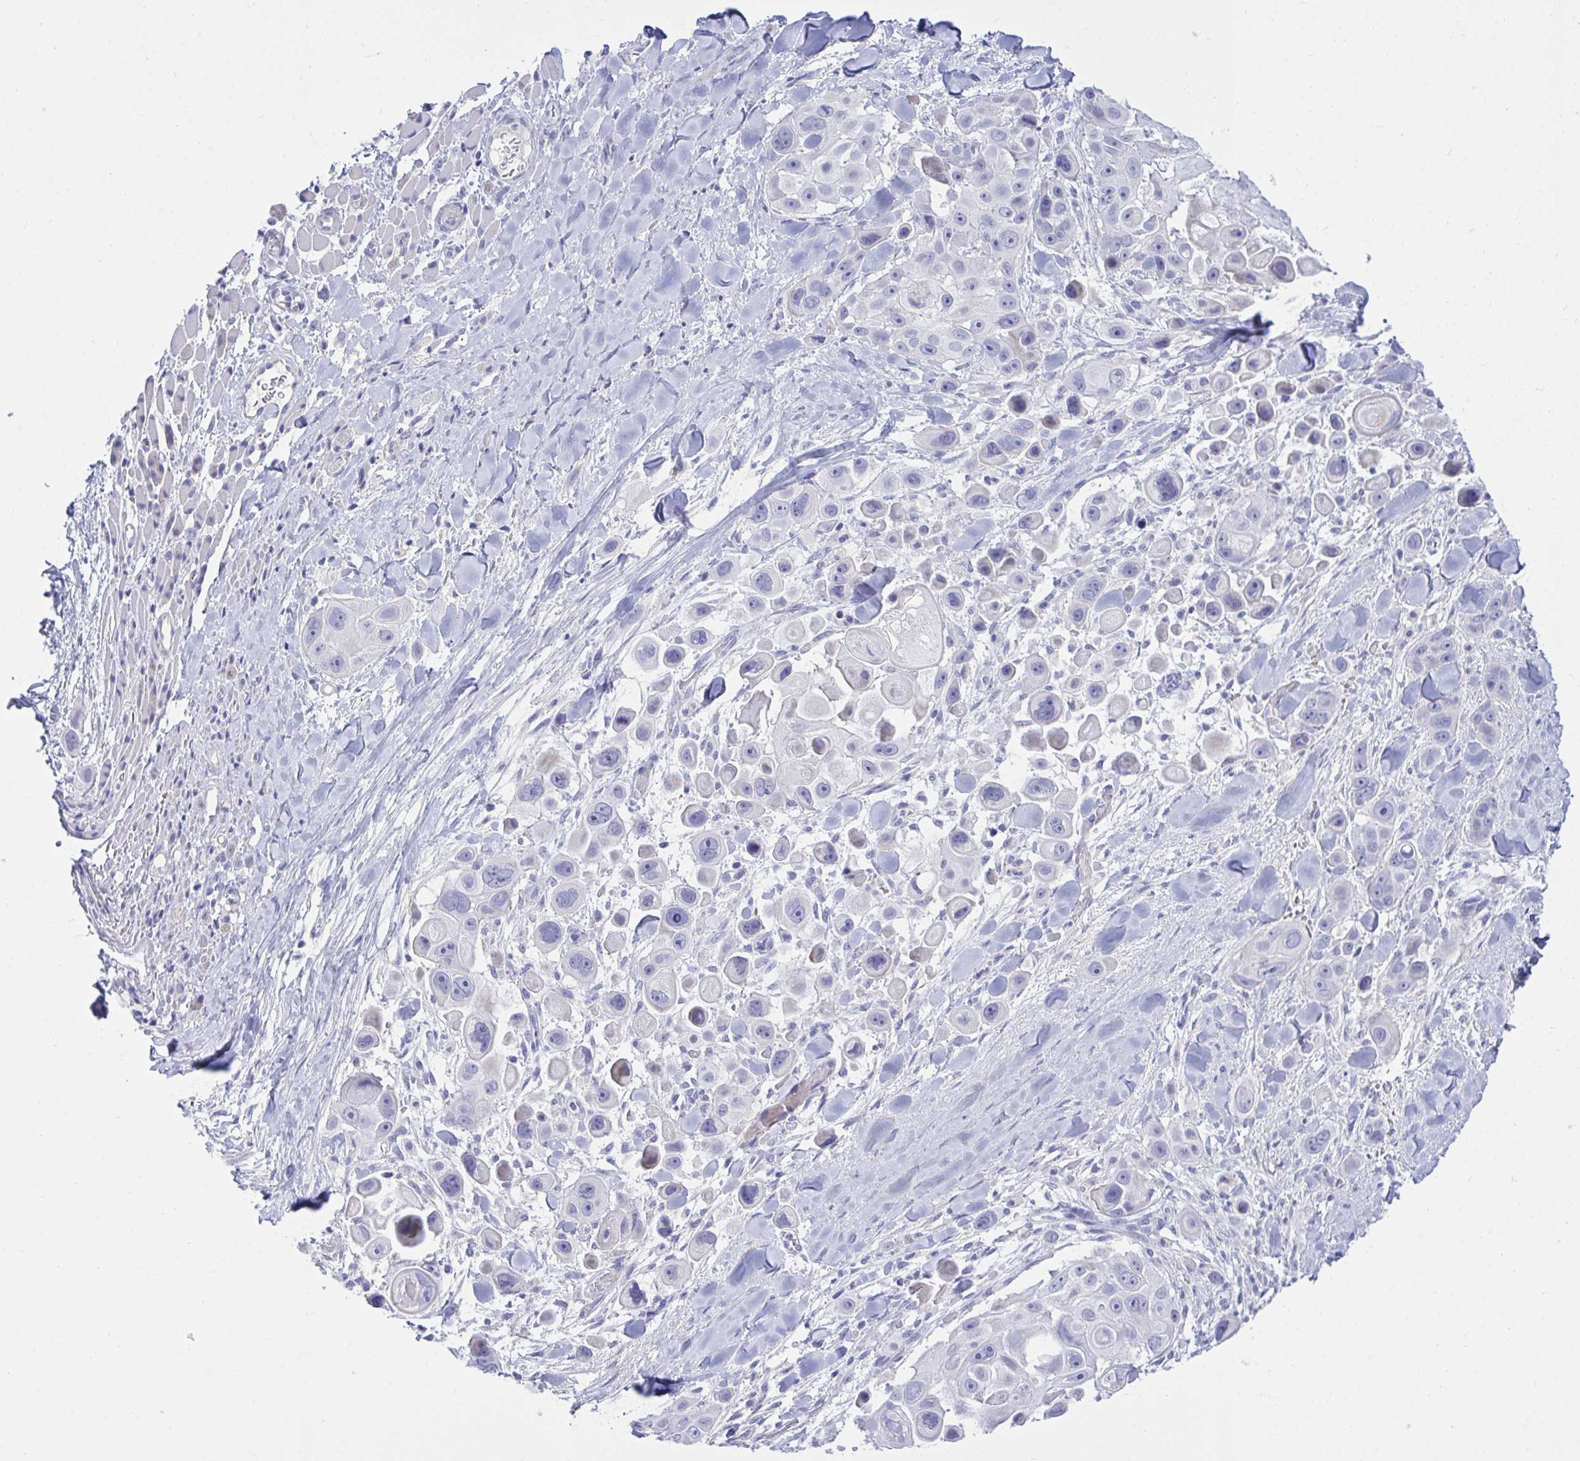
{"staining": {"intensity": "negative", "quantity": "none", "location": "none"}, "tissue": "skin cancer", "cell_type": "Tumor cells", "image_type": "cancer", "snomed": [{"axis": "morphology", "description": "Squamous cell carcinoma, NOS"}, {"axis": "topography", "description": "Skin"}], "caption": "Immunohistochemistry micrograph of human skin squamous cell carcinoma stained for a protein (brown), which shows no expression in tumor cells.", "gene": "MED9", "patient": {"sex": "male", "age": 67}}